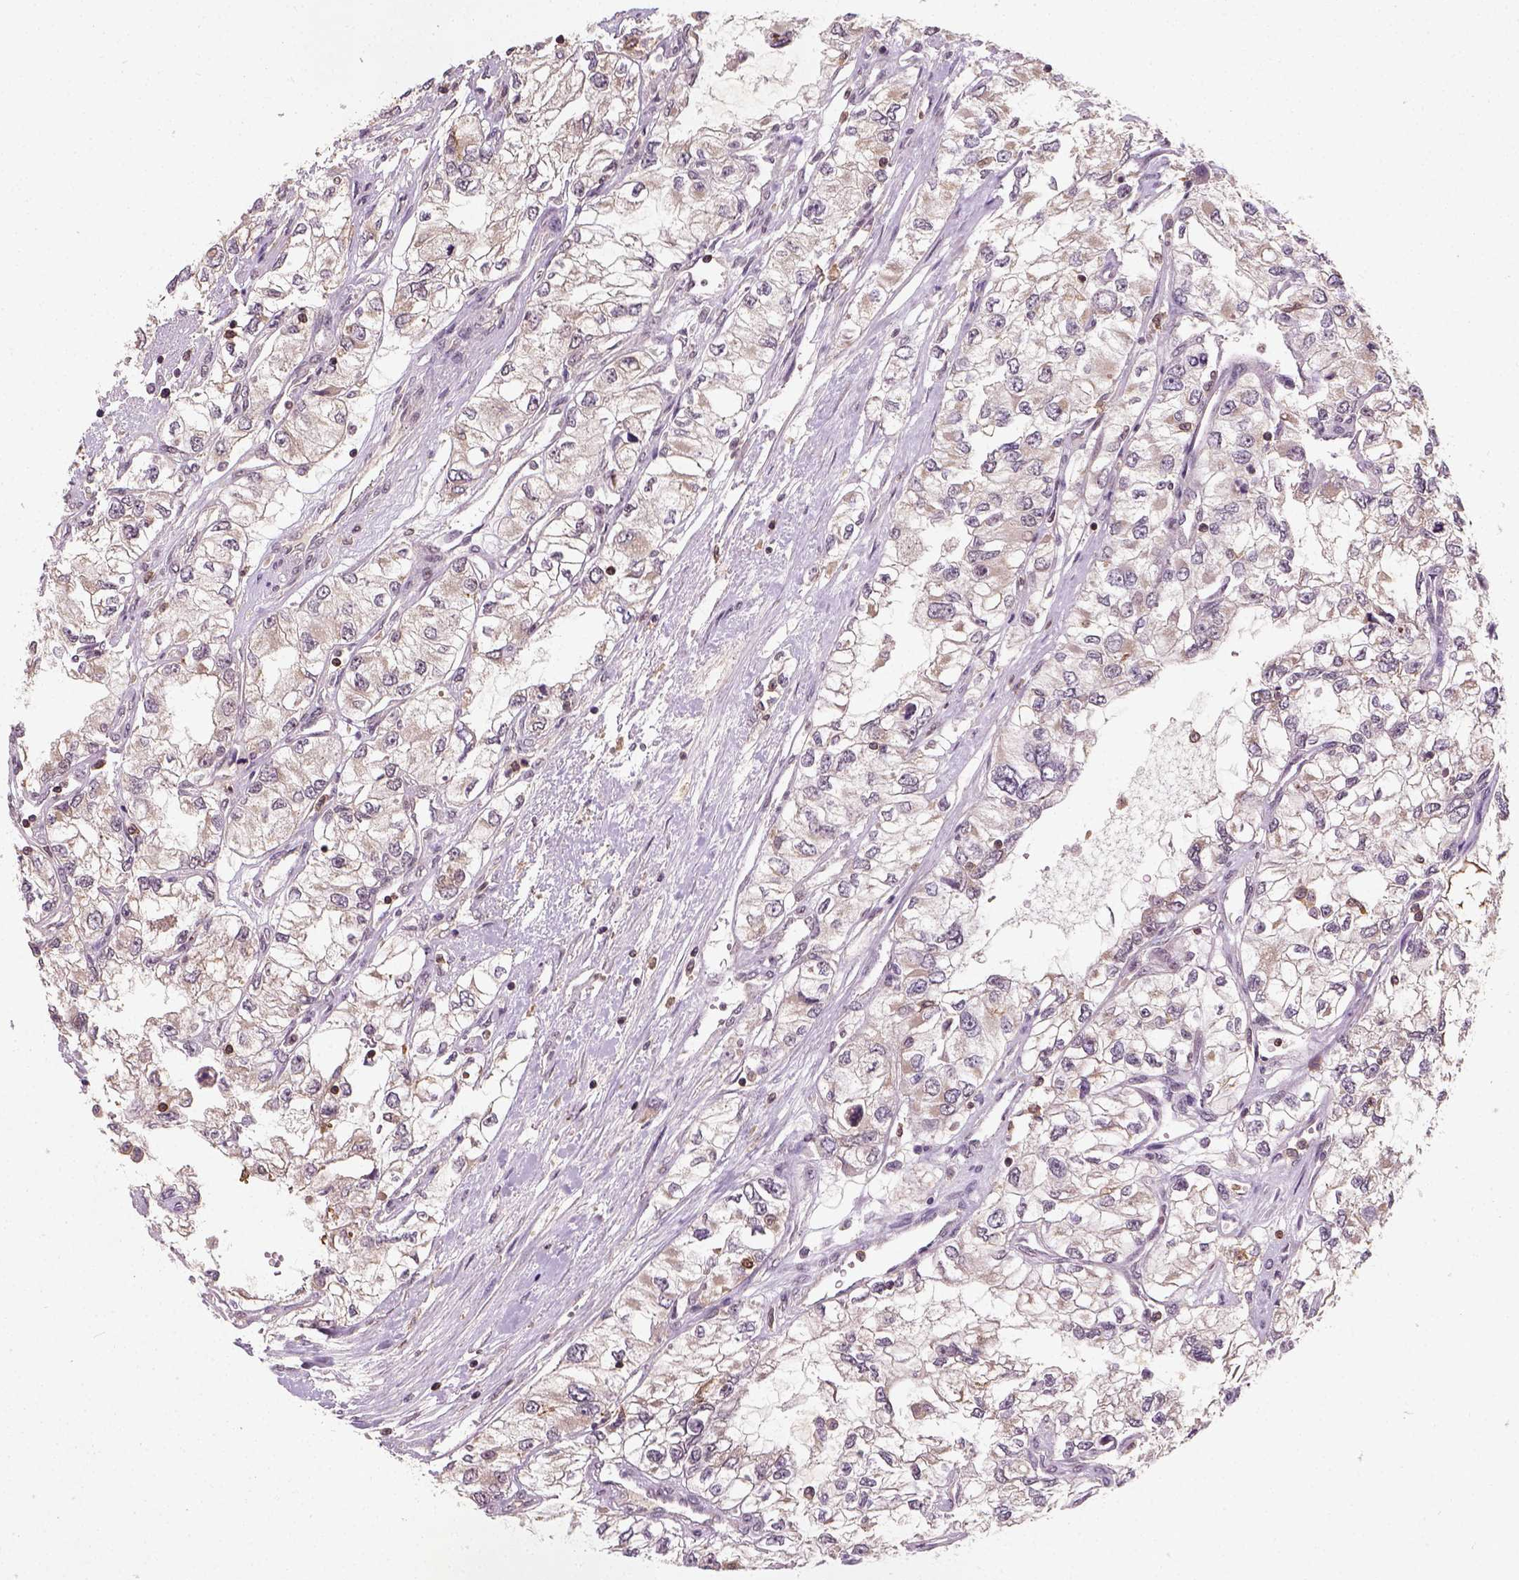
{"staining": {"intensity": "negative", "quantity": "none", "location": "none"}, "tissue": "renal cancer", "cell_type": "Tumor cells", "image_type": "cancer", "snomed": [{"axis": "morphology", "description": "Adenocarcinoma, NOS"}, {"axis": "topography", "description": "Kidney"}], "caption": "Photomicrograph shows no protein positivity in tumor cells of renal cancer (adenocarcinoma) tissue.", "gene": "CAMKK1", "patient": {"sex": "female", "age": 59}}